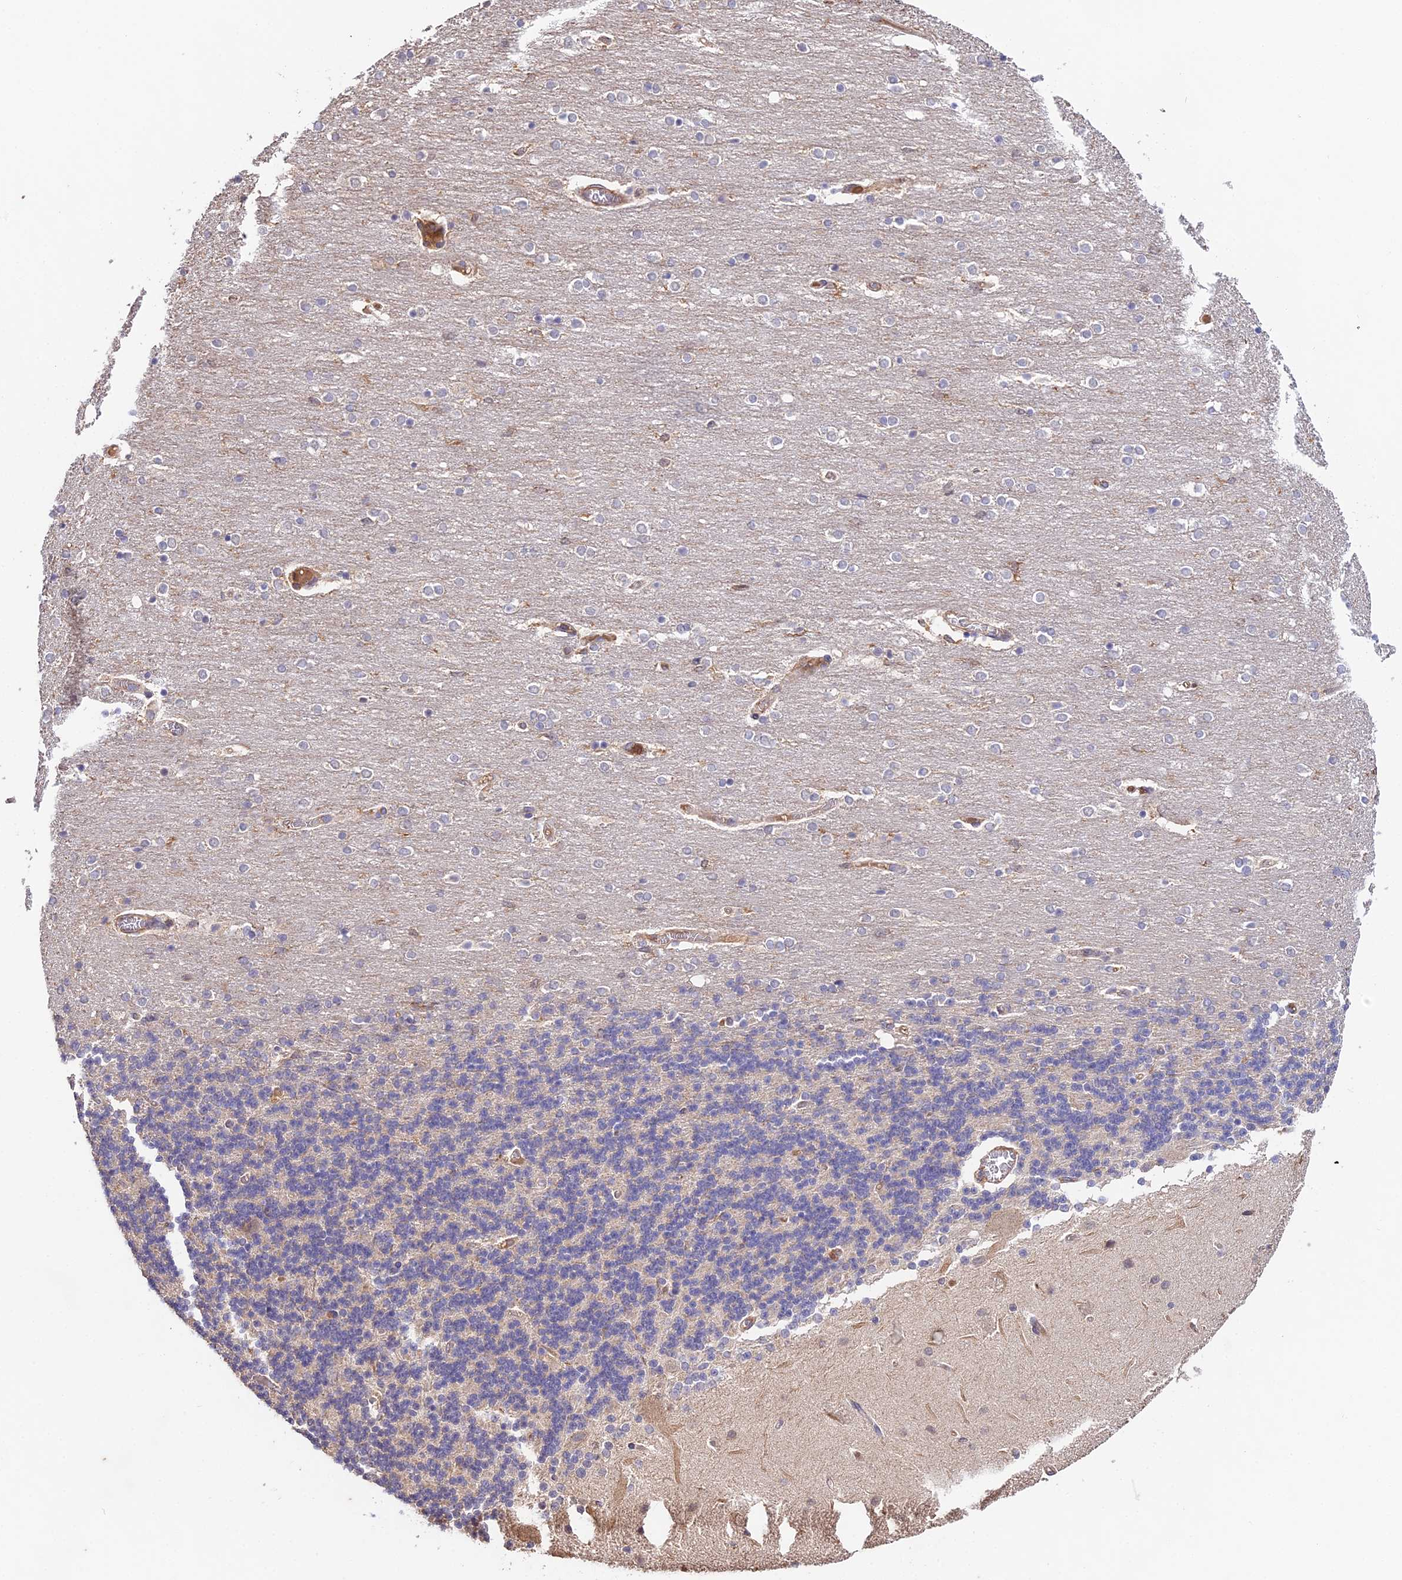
{"staining": {"intensity": "negative", "quantity": "none", "location": "none"}, "tissue": "cerebellum", "cell_type": "Cells in granular layer", "image_type": "normal", "snomed": [{"axis": "morphology", "description": "Normal tissue, NOS"}, {"axis": "topography", "description": "Cerebellum"}], "caption": "Cerebellum stained for a protein using IHC reveals no positivity cells in granular layer.", "gene": "FBP1", "patient": {"sex": "female", "age": 54}}